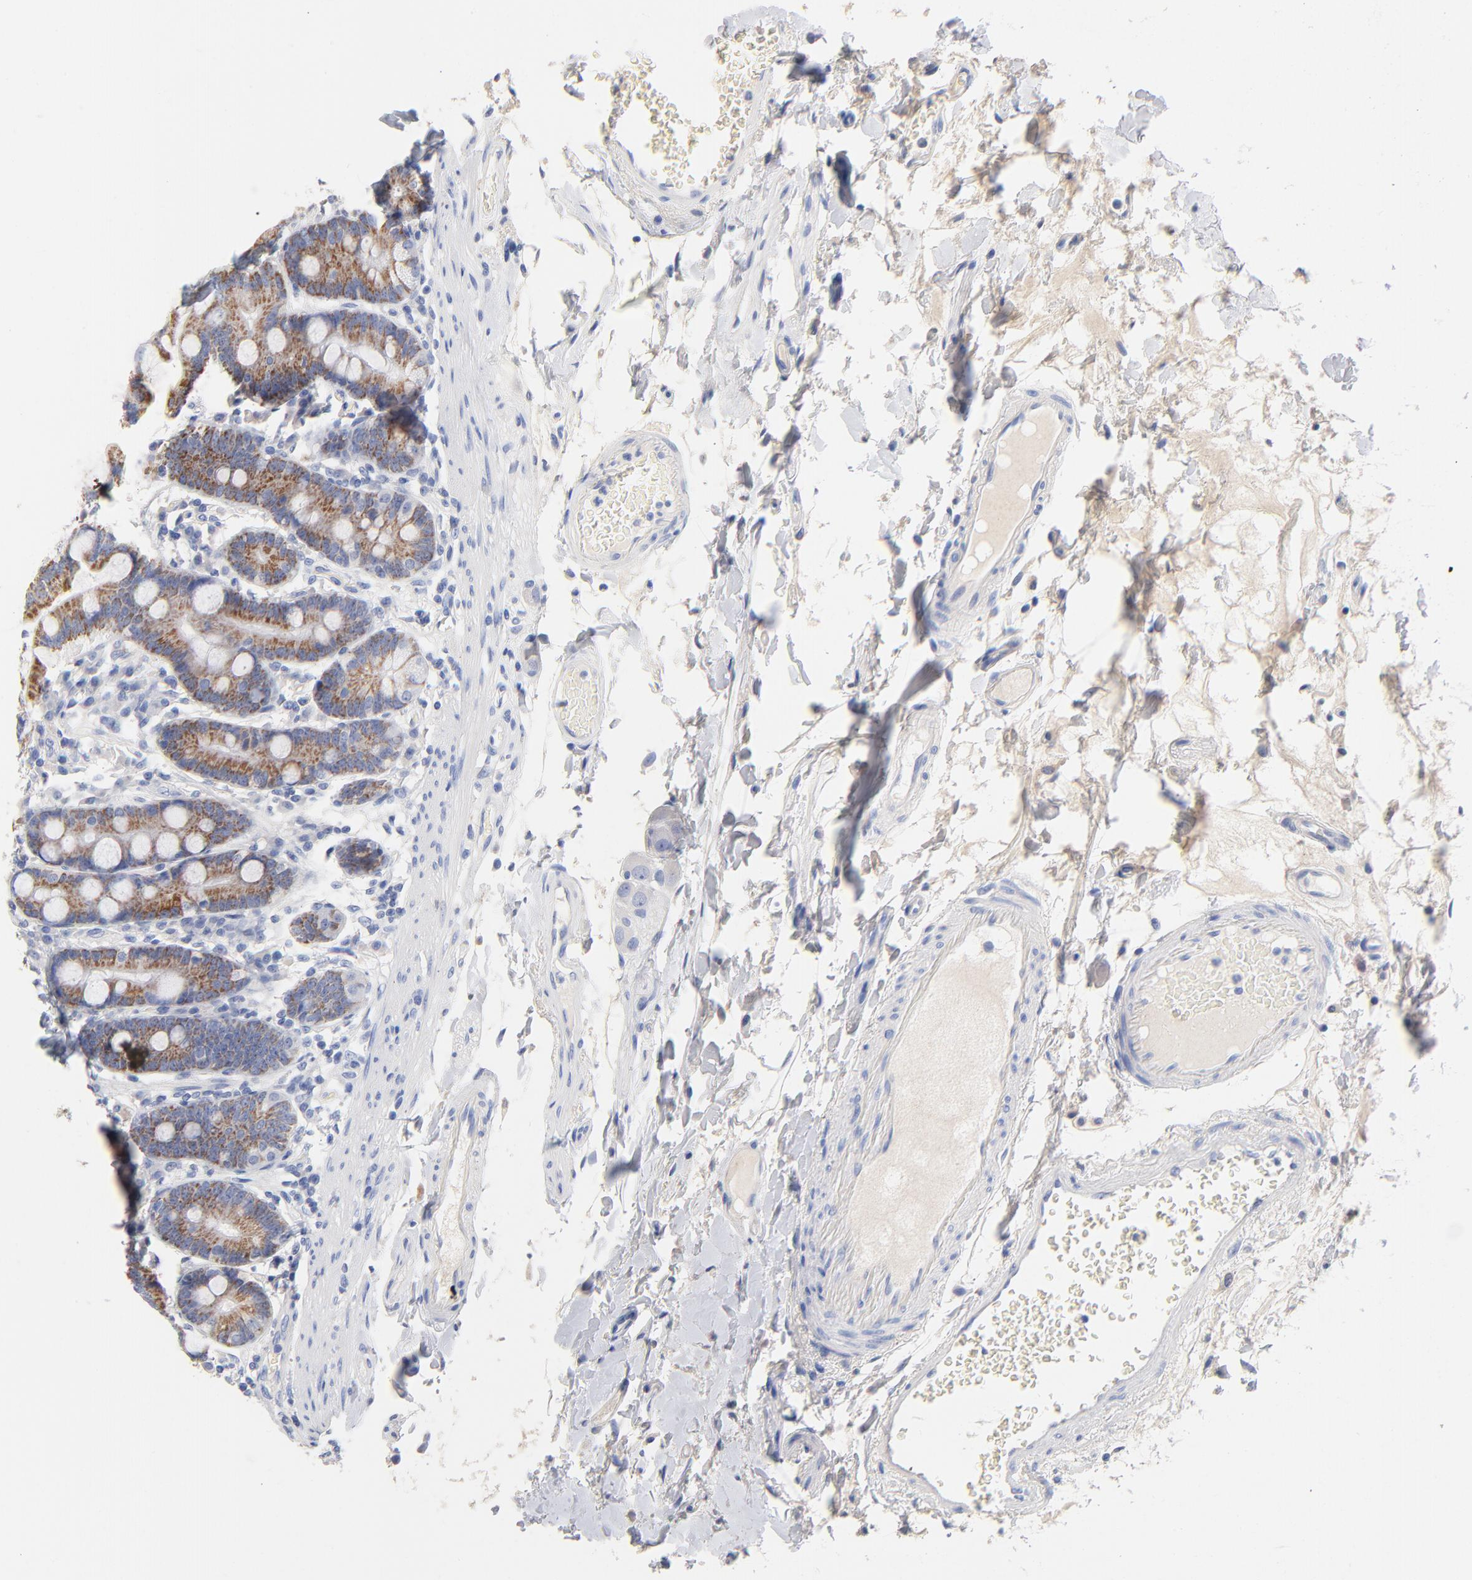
{"staining": {"intensity": "moderate", "quantity": ">75%", "location": "cytoplasmic/membranous"}, "tissue": "duodenum", "cell_type": "Glandular cells", "image_type": "normal", "snomed": [{"axis": "morphology", "description": "Normal tissue, NOS"}, {"axis": "topography", "description": "Duodenum"}], "caption": "Immunohistochemistry of benign duodenum displays medium levels of moderate cytoplasmic/membranous positivity in about >75% of glandular cells.", "gene": "CPS1", "patient": {"sex": "female", "age": 64}}